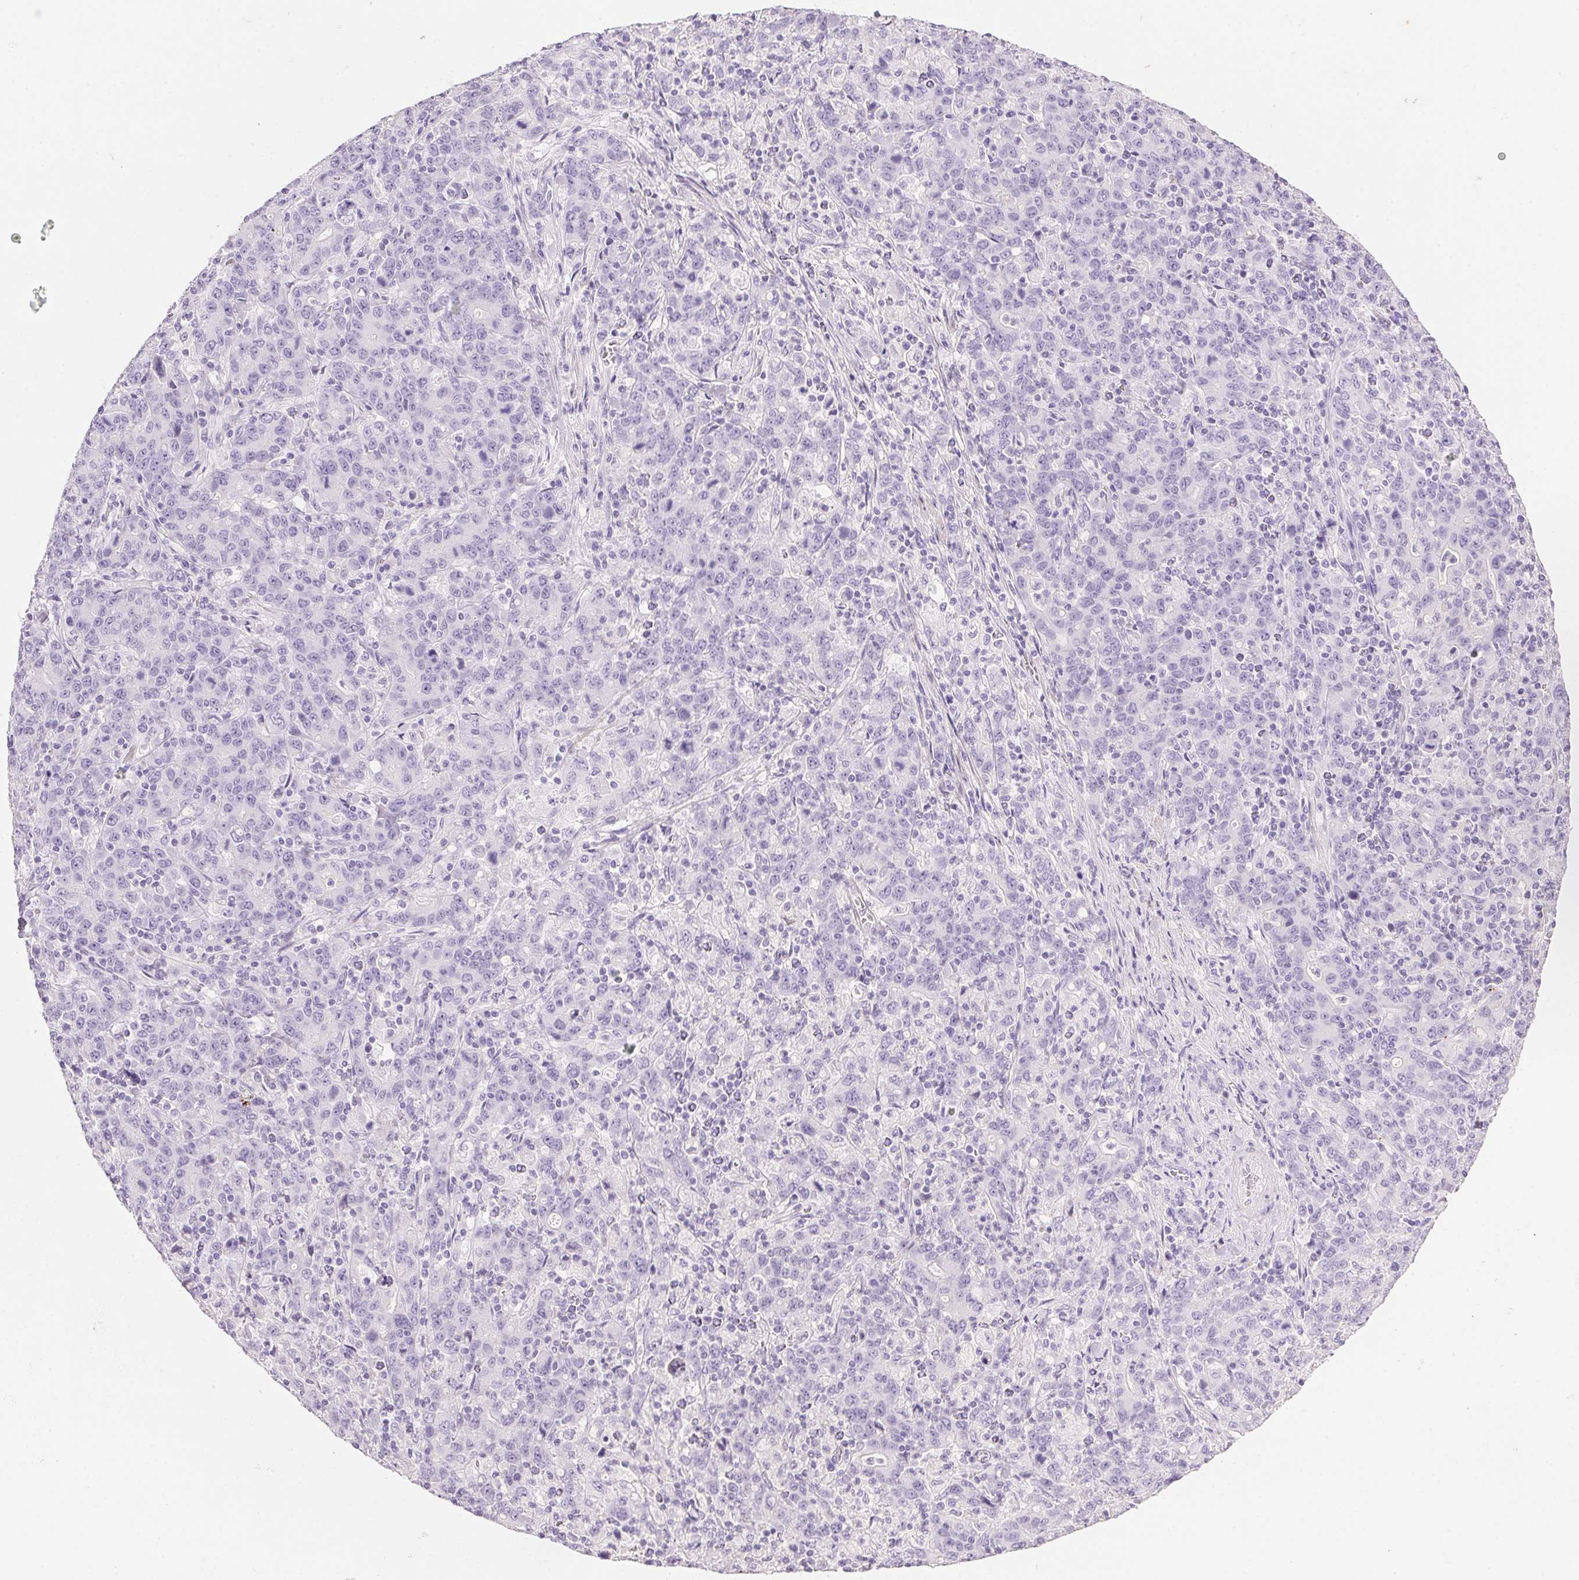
{"staining": {"intensity": "negative", "quantity": "none", "location": "none"}, "tissue": "stomach cancer", "cell_type": "Tumor cells", "image_type": "cancer", "snomed": [{"axis": "morphology", "description": "Adenocarcinoma, NOS"}, {"axis": "topography", "description": "Stomach, upper"}], "caption": "DAB immunohistochemical staining of stomach cancer demonstrates no significant expression in tumor cells.", "gene": "KCNE2", "patient": {"sex": "male", "age": 69}}